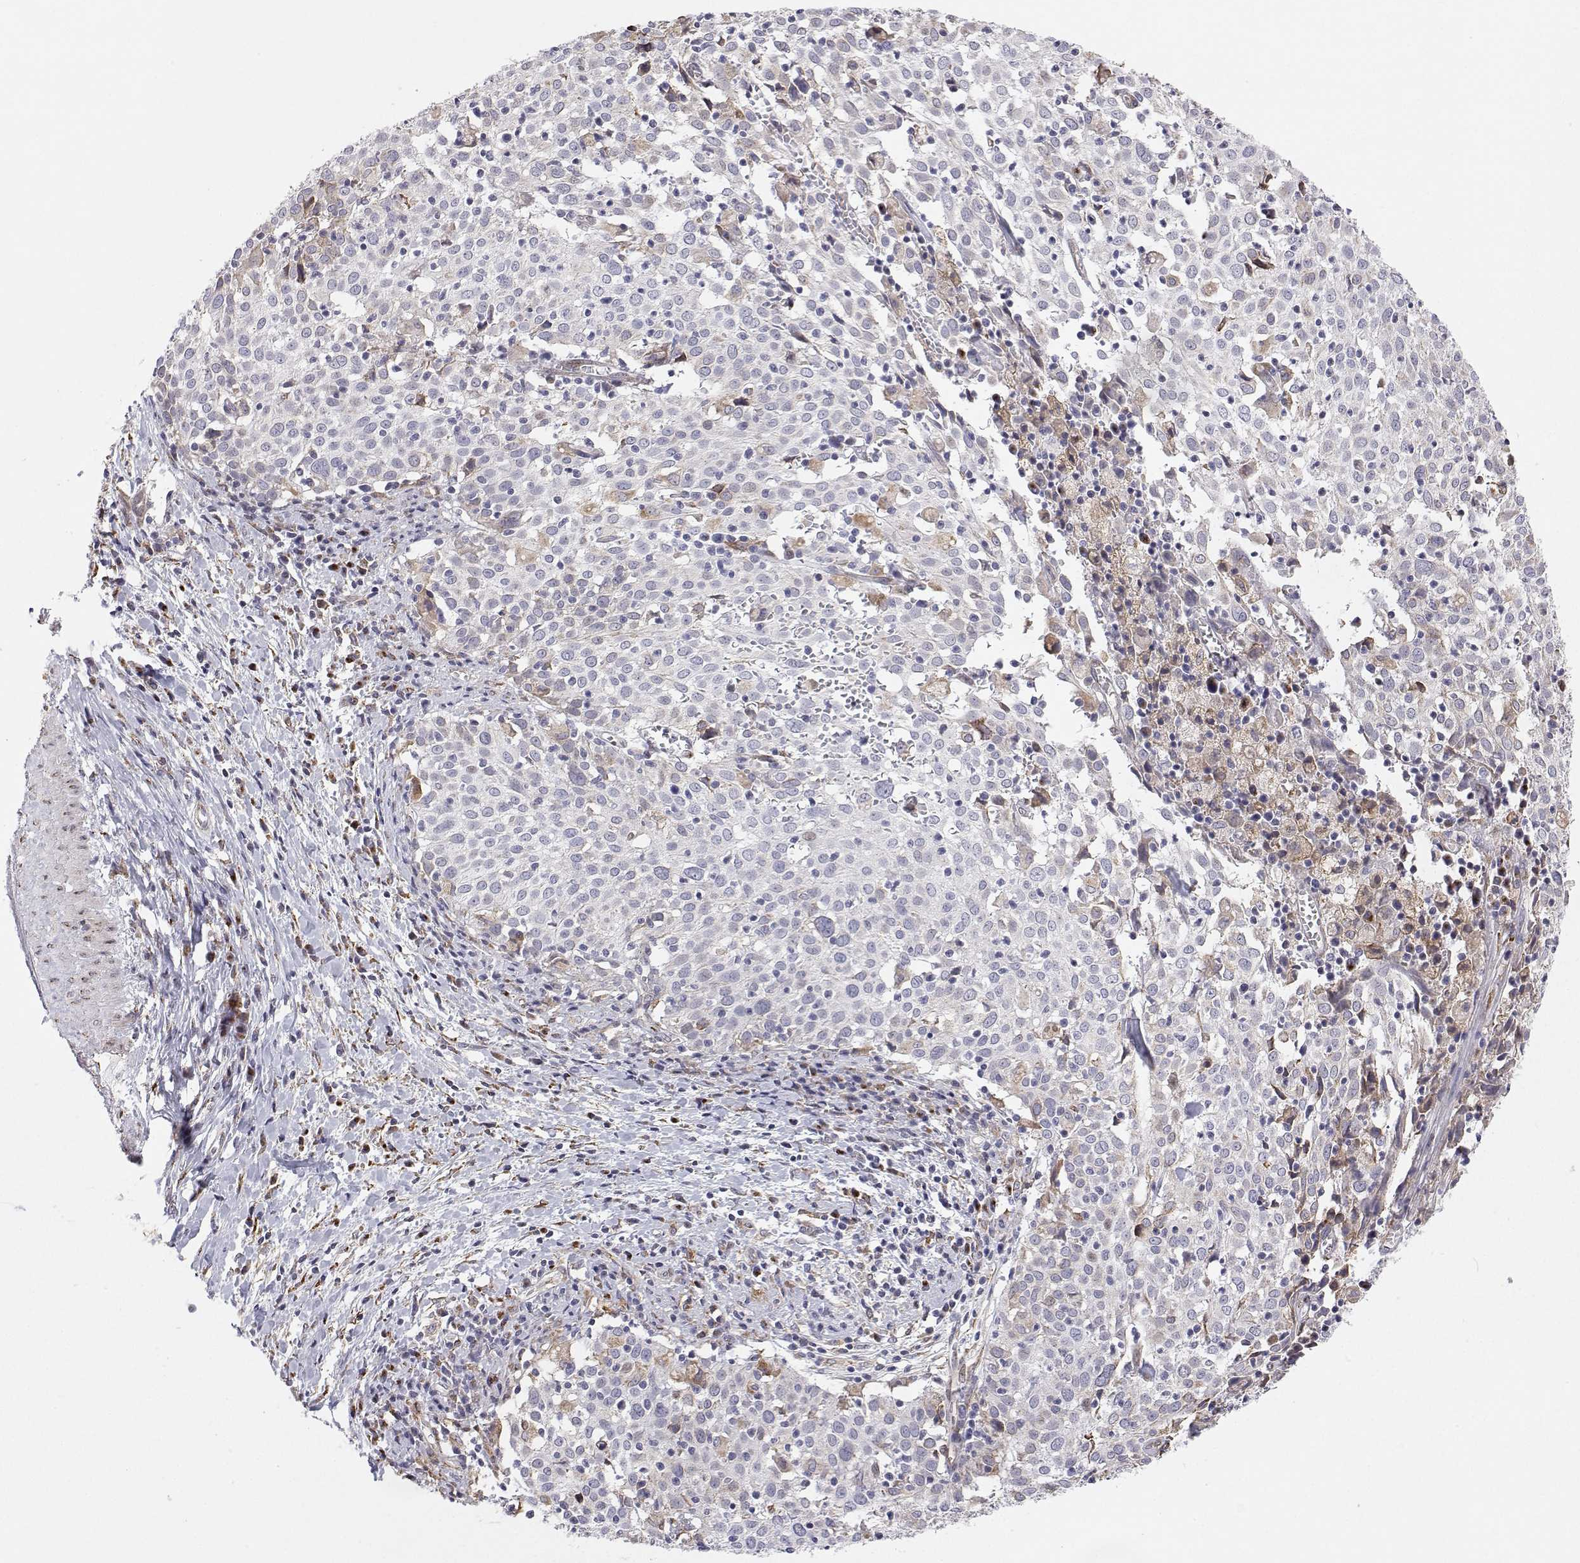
{"staining": {"intensity": "negative", "quantity": "none", "location": "none"}, "tissue": "cervical cancer", "cell_type": "Tumor cells", "image_type": "cancer", "snomed": [{"axis": "morphology", "description": "Squamous cell carcinoma, NOS"}, {"axis": "topography", "description": "Cervix"}], "caption": "Human cervical squamous cell carcinoma stained for a protein using IHC demonstrates no expression in tumor cells.", "gene": "STARD13", "patient": {"sex": "female", "age": 39}}